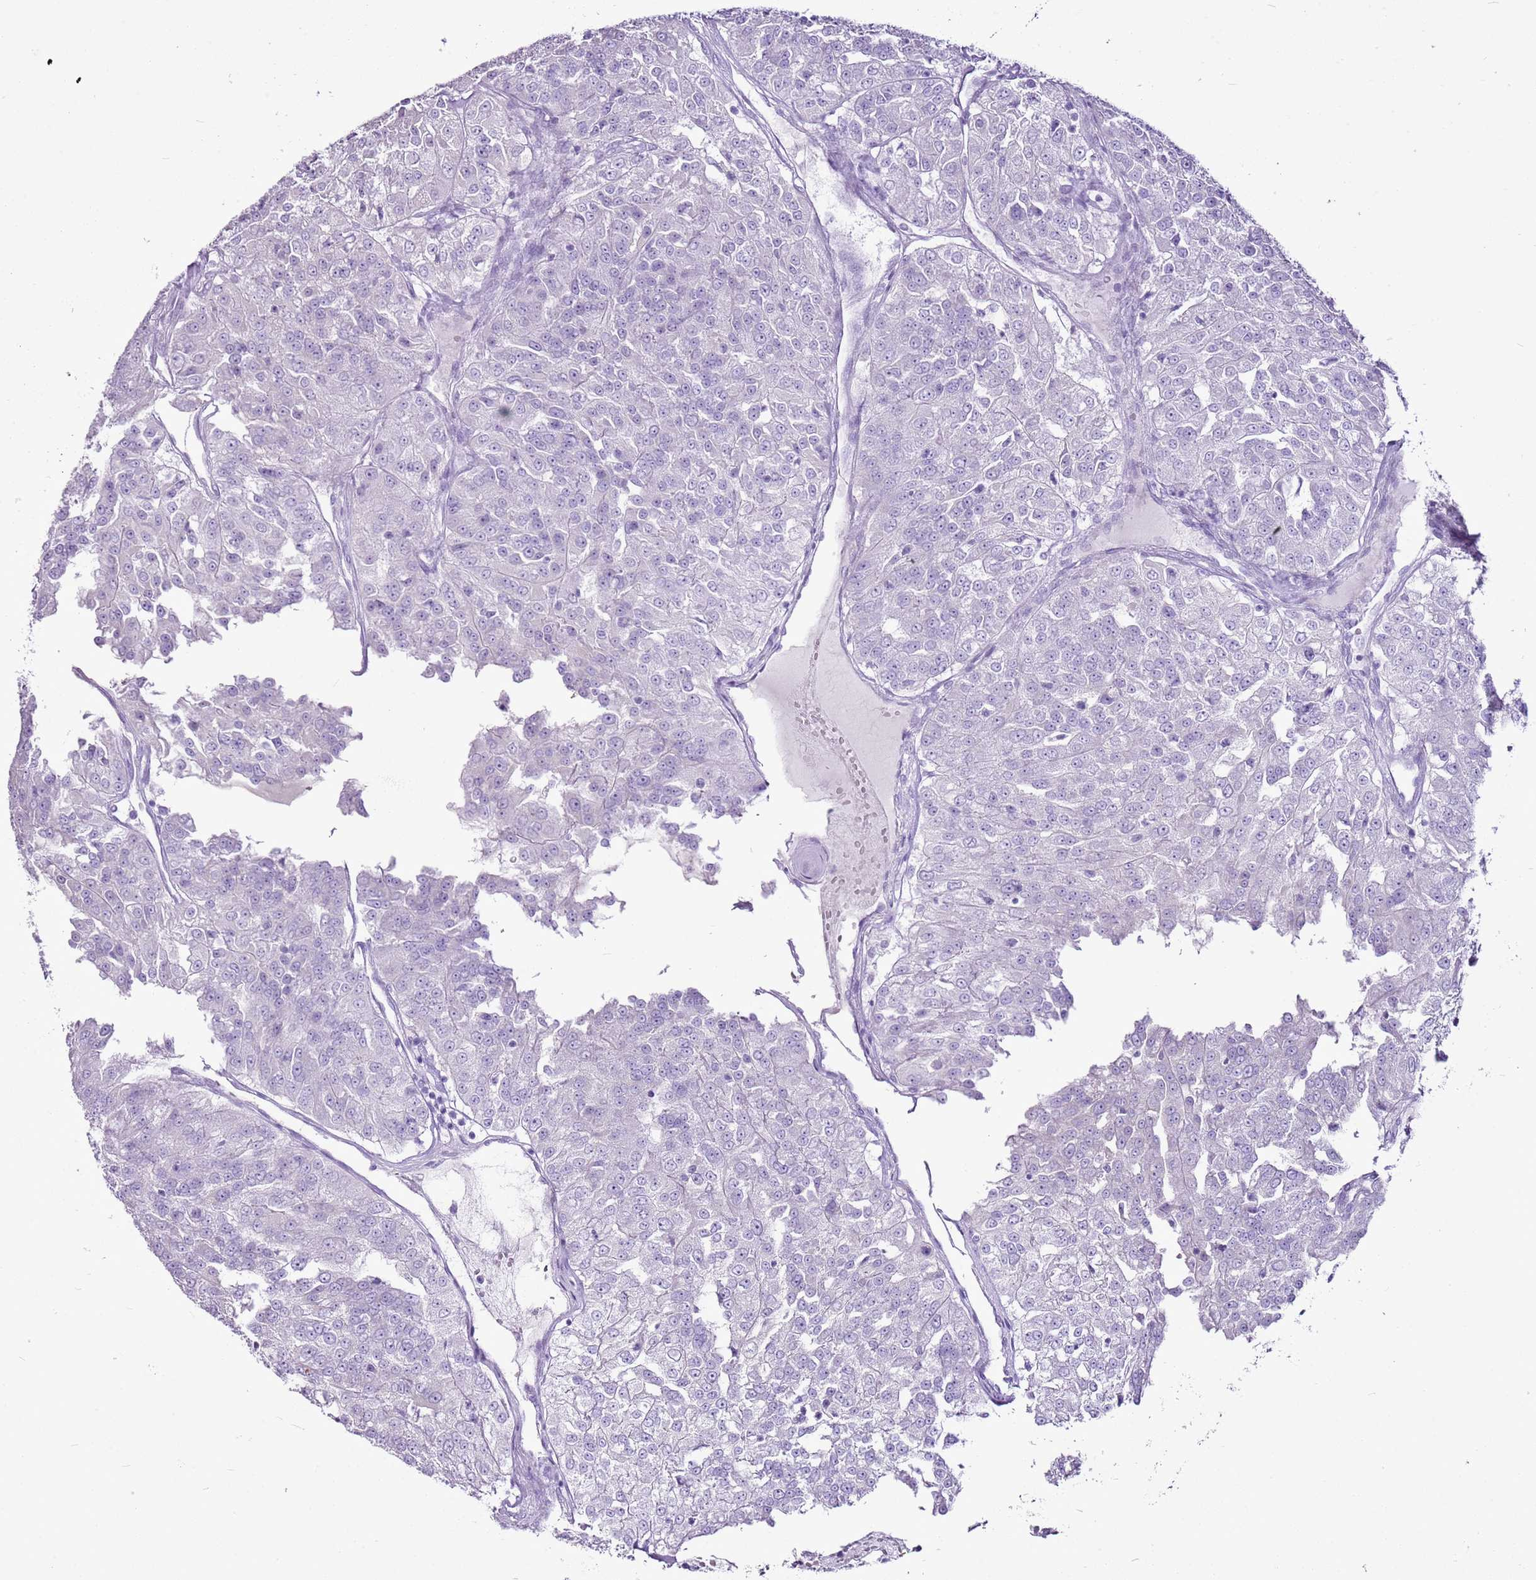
{"staining": {"intensity": "negative", "quantity": "none", "location": "none"}, "tissue": "renal cancer", "cell_type": "Tumor cells", "image_type": "cancer", "snomed": [{"axis": "morphology", "description": "Adenocarcinoma, NOS"}, {"axis": "topography", "description": "Kidney"}], "caption": "Human renal cancer stained for a protein using immunohistochemistry displays no positivity in tumor cells.", "gene": "CNFN", "patient": {"sex": "female", "age": 63}}